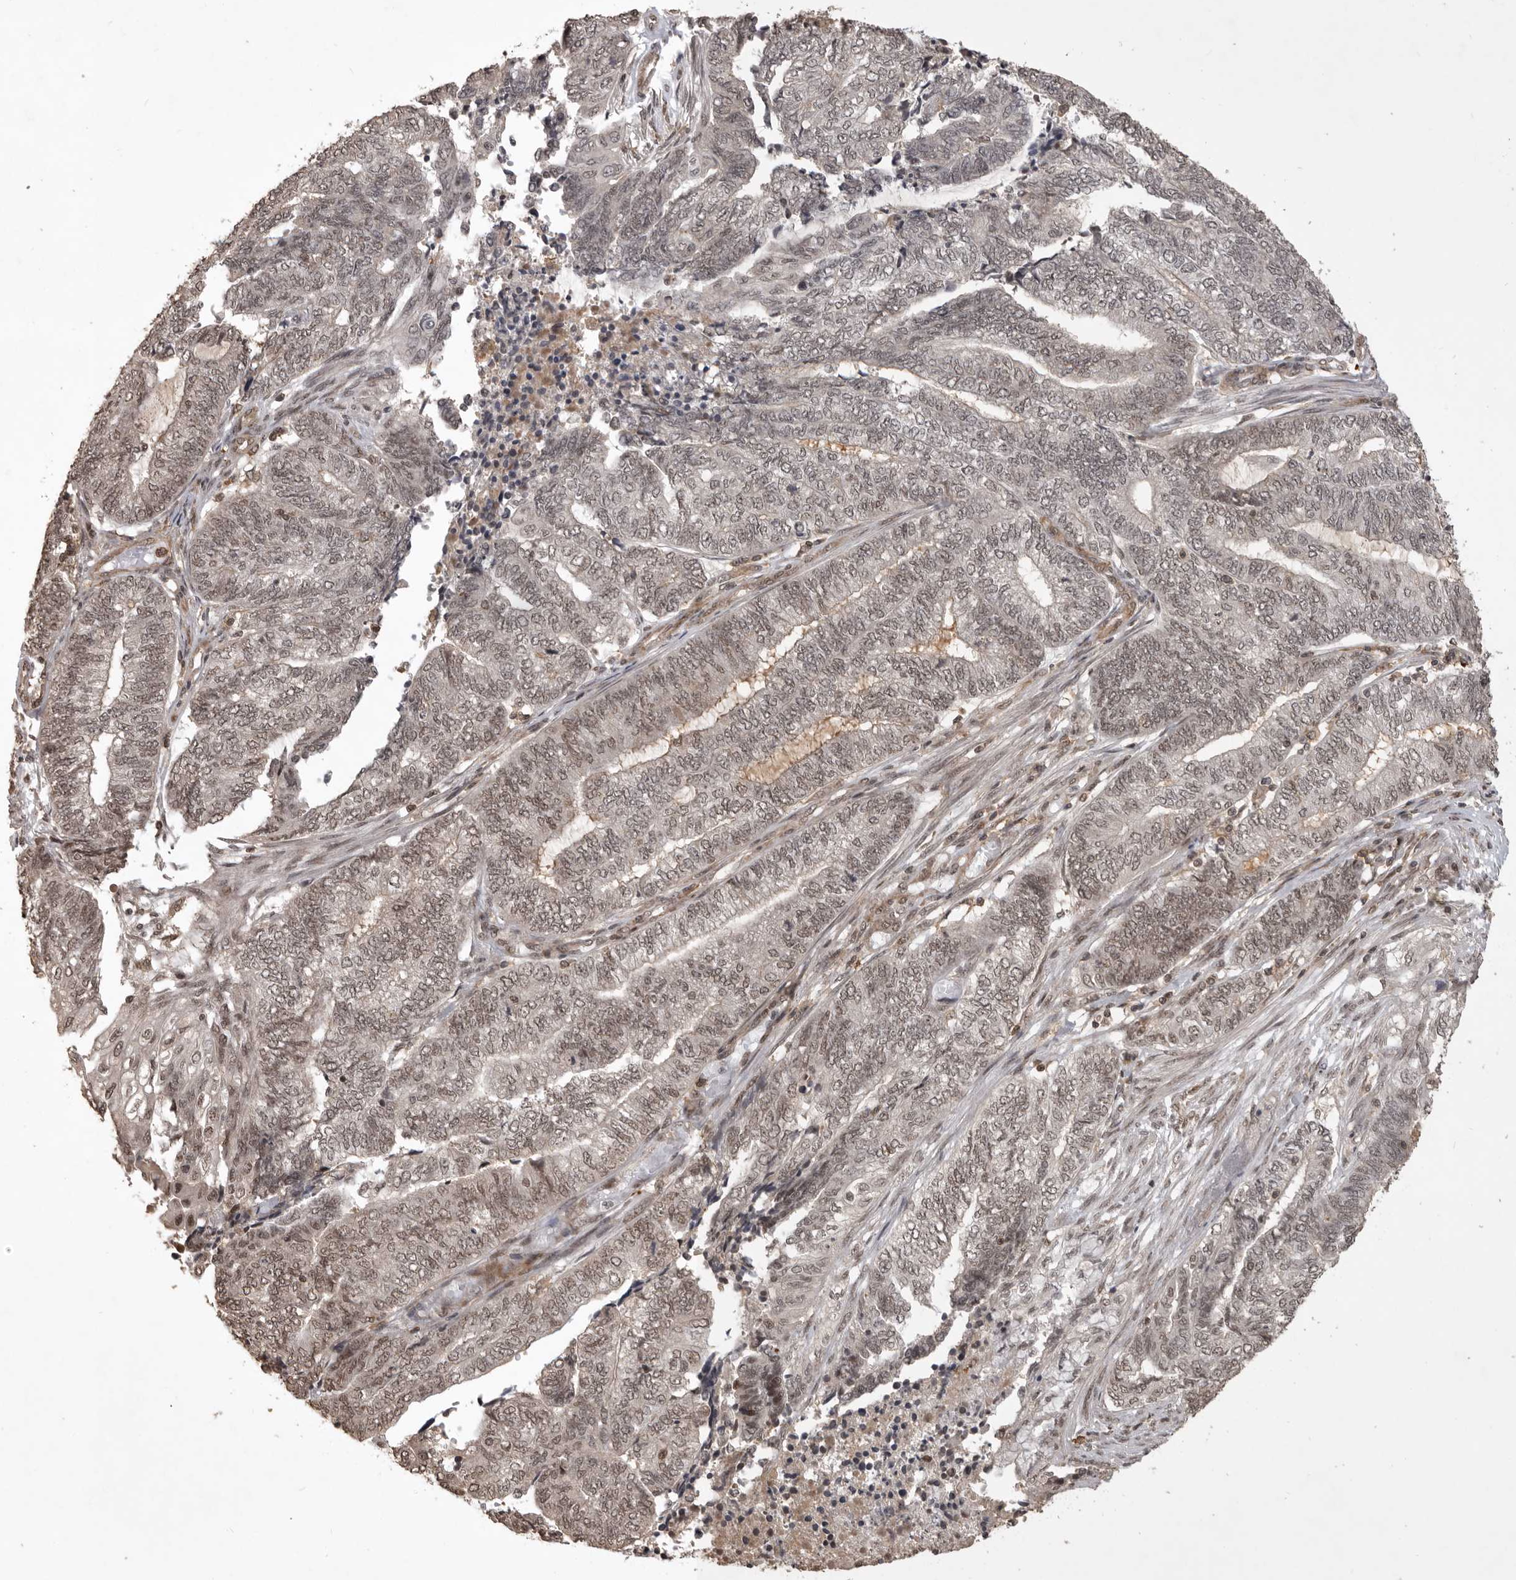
{"staining": {"intensity": "weak", "quantity": ">75%", "location": "nuclear"}, "tissue": "endometrial cancer", "cell_type": "Tumor cells", "image_type": "cancer", "snomed": [{"axis": "morphology", "description": "Adenocarcinoma, NOS"}, {"axis": "topography", "description": "Uterus"}, {"axis": "topography", "description": "Endometrium"}], "caption": "Protein analysis of endometrial adenocarcinoma tissue reveals weak nuclear staining in about >75% of tumor cells.", "gene": "CBLL1", "patient": {"sex": "female", "age": 70}}